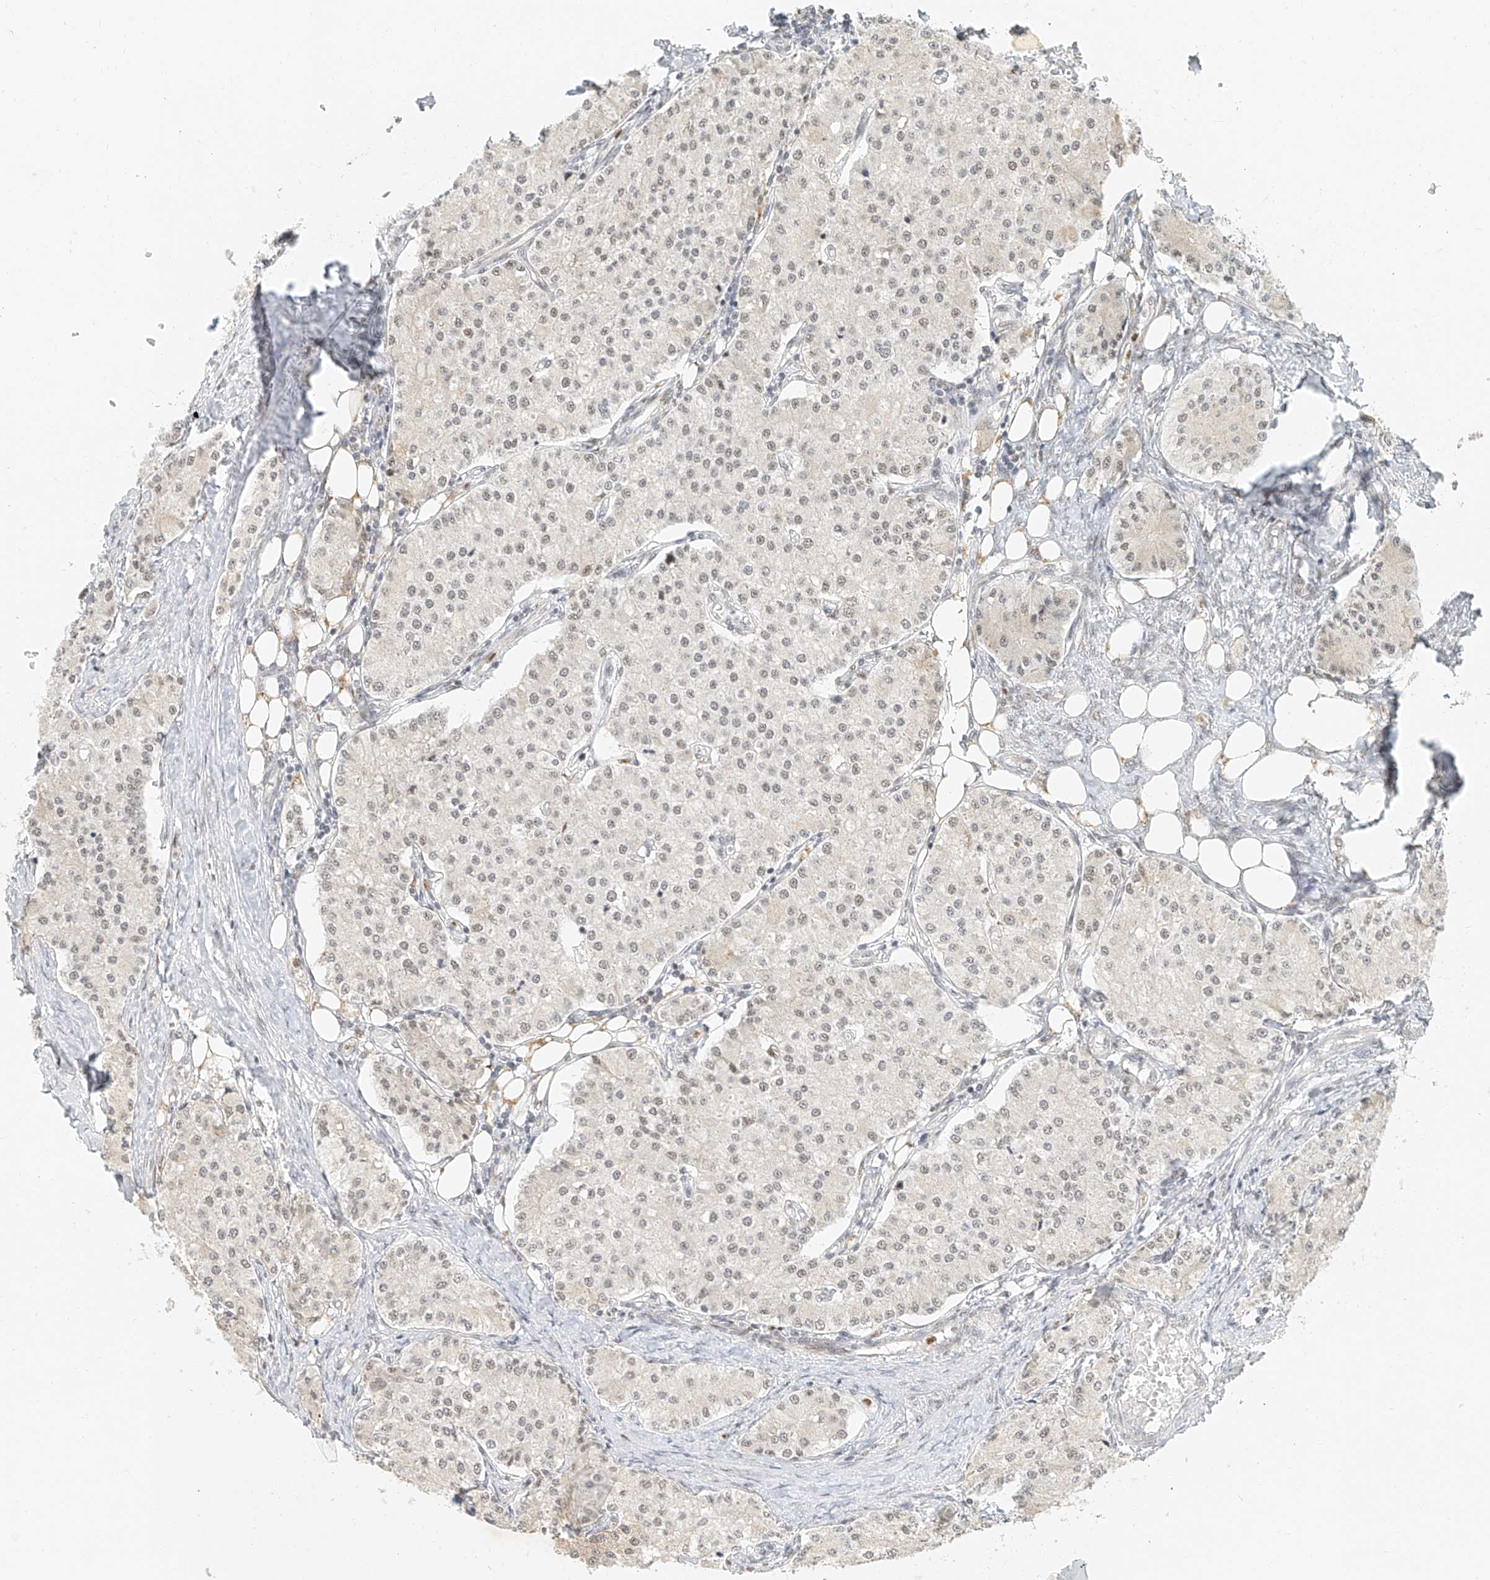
{"staining": {"intensity": "weak", "quantity": ">75%", "location": "nuclear"}, "tissue": "carcinoid", "cell_type": "Tumor cells", "image_type": "cancer", "snomed": [{"axis": "morphology", "description": "Carcinoid, malignant, NOS"}, {"axis": "topography", "description": "Colon"}], "caption": "The micrograph reveals immunohistochemical staining of carcinoid. There is weak nuclear staining is present in approximately >75% of tumor cells. The staining was performed using DAB (3,3'-diaminobenzidine), with brown indicating positive protein expression. Nuclei are stained blue with hematoxylin.", "gene": "CXorf58", "patient": {"sex": "female", "age": 52}}